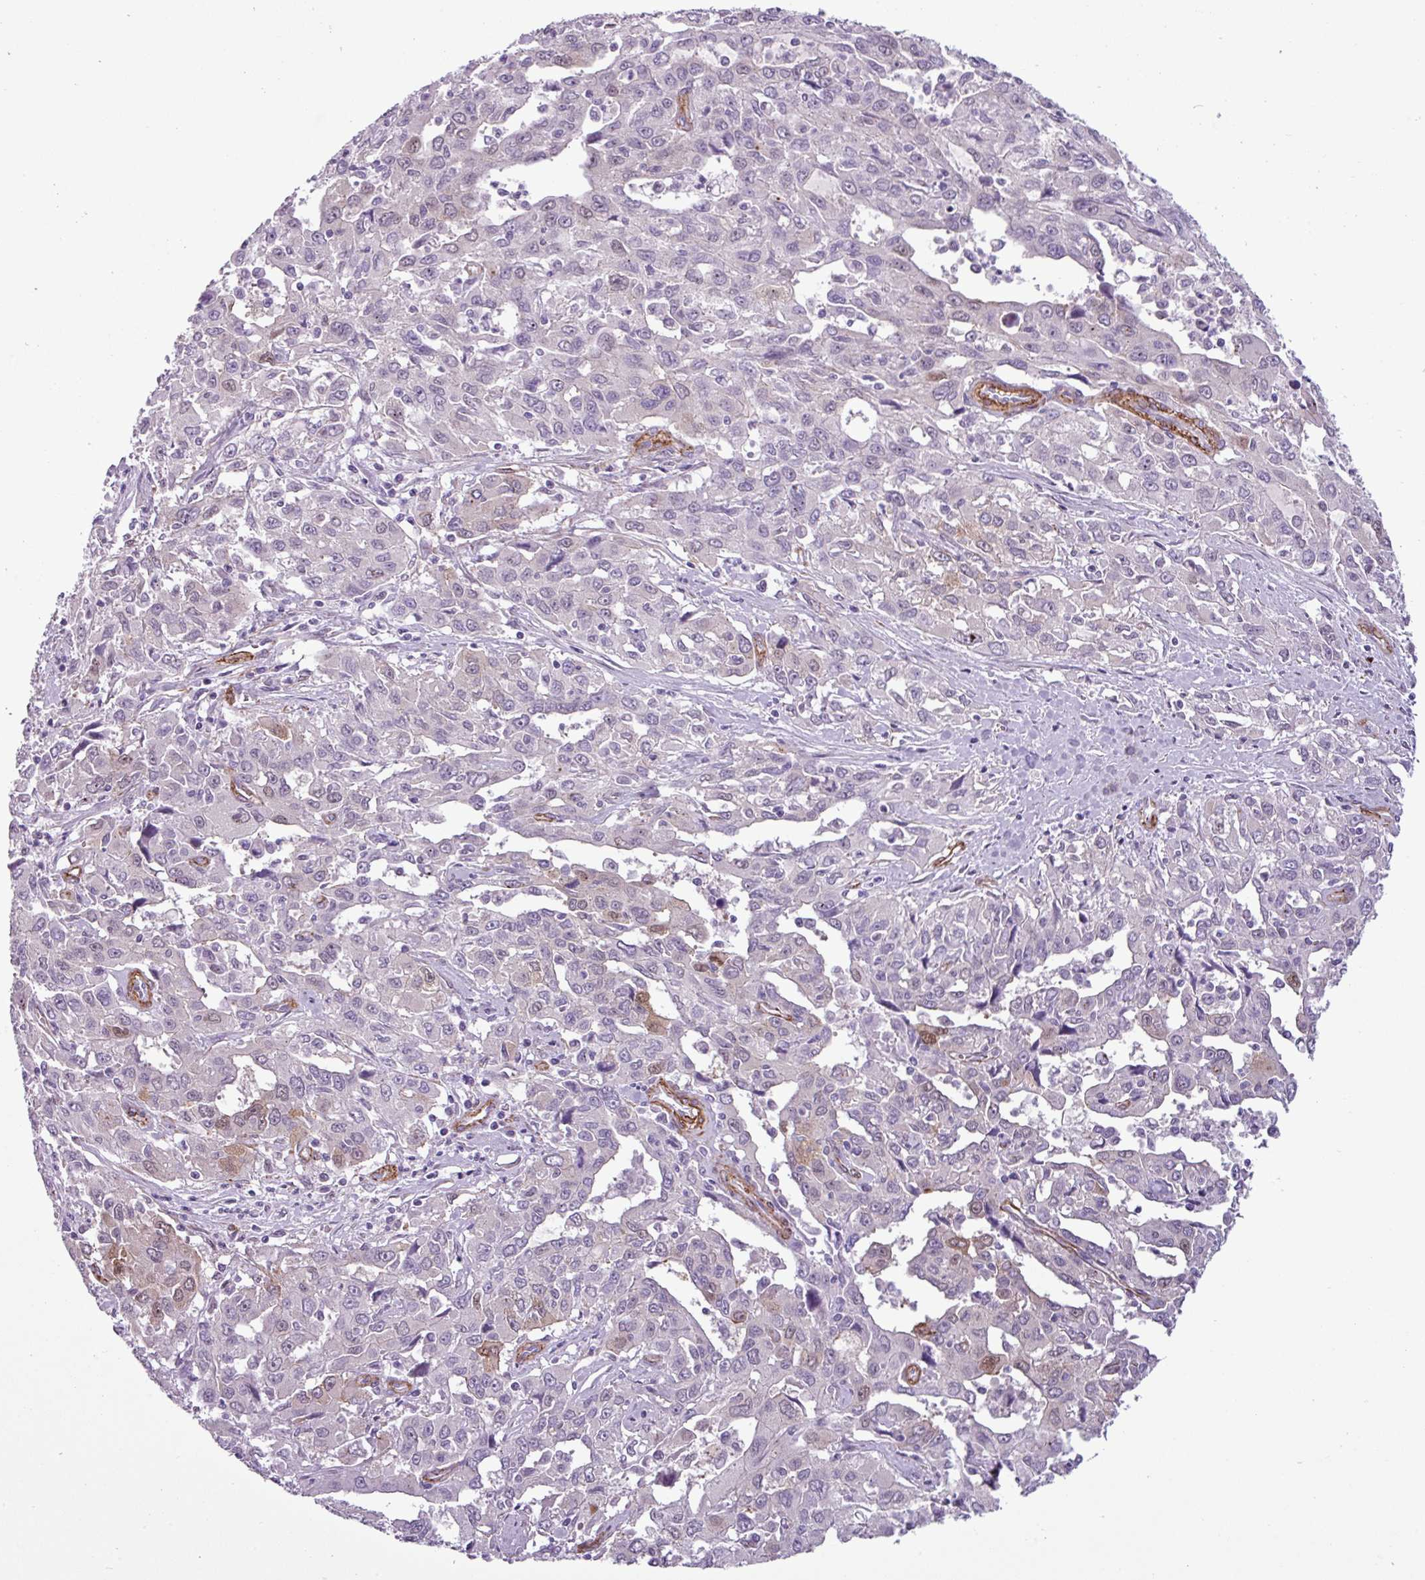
{"staining": {"intensity": "weak", "quantity": "<25%", "location": "nuclear"}, "tissue": "liver cancer", "cell_type": "Tumor cells", "image_type": "cancer", "snomed": [{"axis": "morphology", "description": "Carcinoma, Hepatocellular, NOS"}, {"axis": "topography", "description": "Liver"}], "caption": "This is an immunohistochemistry (IHC) photomicrograph of human liver hepatocellular carcinoma. There is no positivity in tumor cells.", "gene": "ATP10A", "patient": {"sex": "male", "age": 63}}